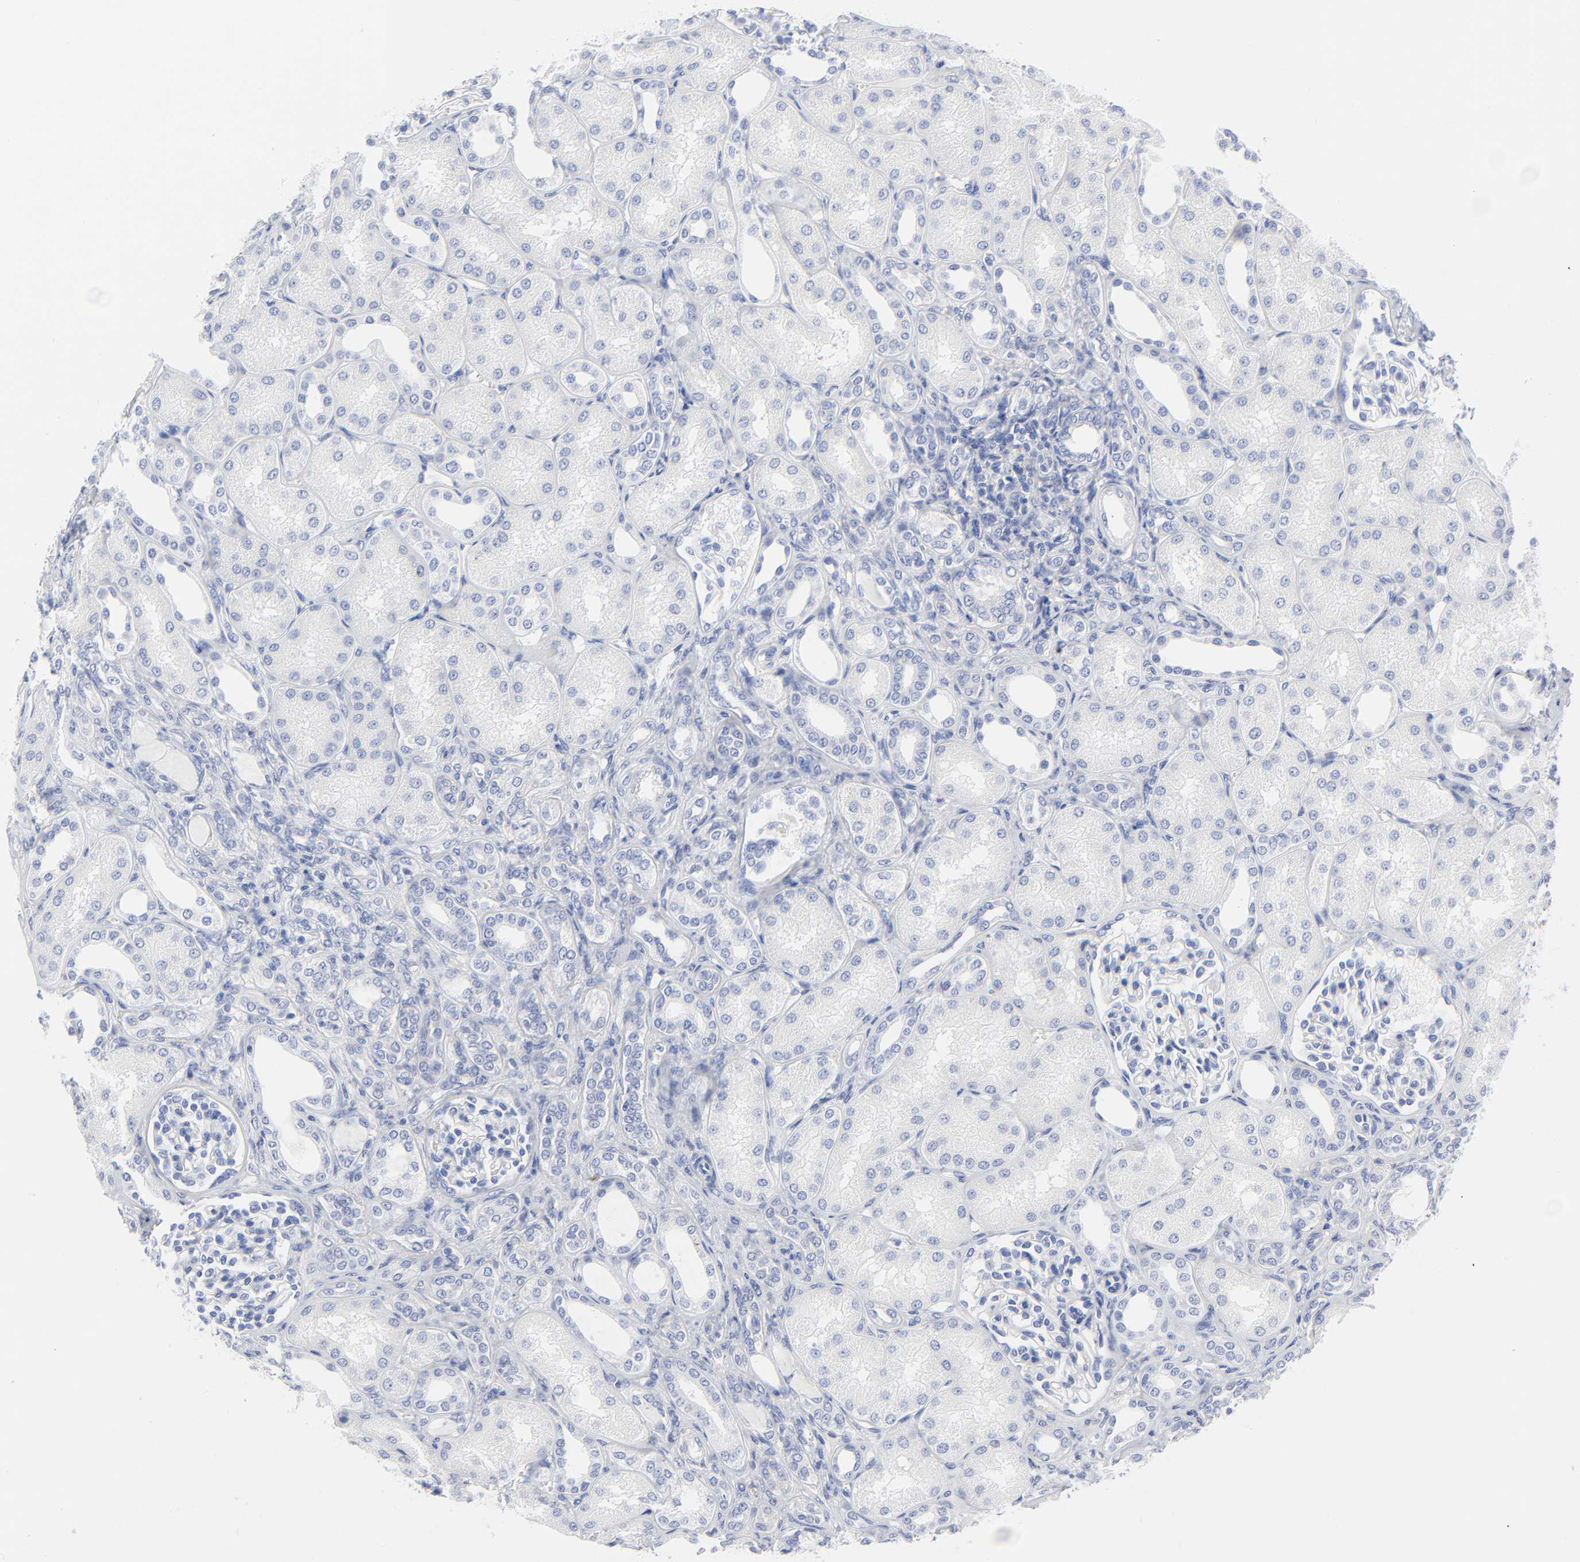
{"staining": {"intensity": "negative", "quantity": "none", "location": "none"}, "tissue": "kidney", "cell_type": "Cells in glomeruli", "image_type": "normal", "snomed": [{"axis": "morphology", "description": "Normal tissue, NOS"}, {"axis": "topography", "description": "Kidney"}], "caption": "Image shows no significant protein positivity in cells in glomeruli of benign kidney. (Immunohistochemistry, brightfield microscopy, high magnification).", "gene": "STAT2", "patient": {"sex": "male", "age": 7}}